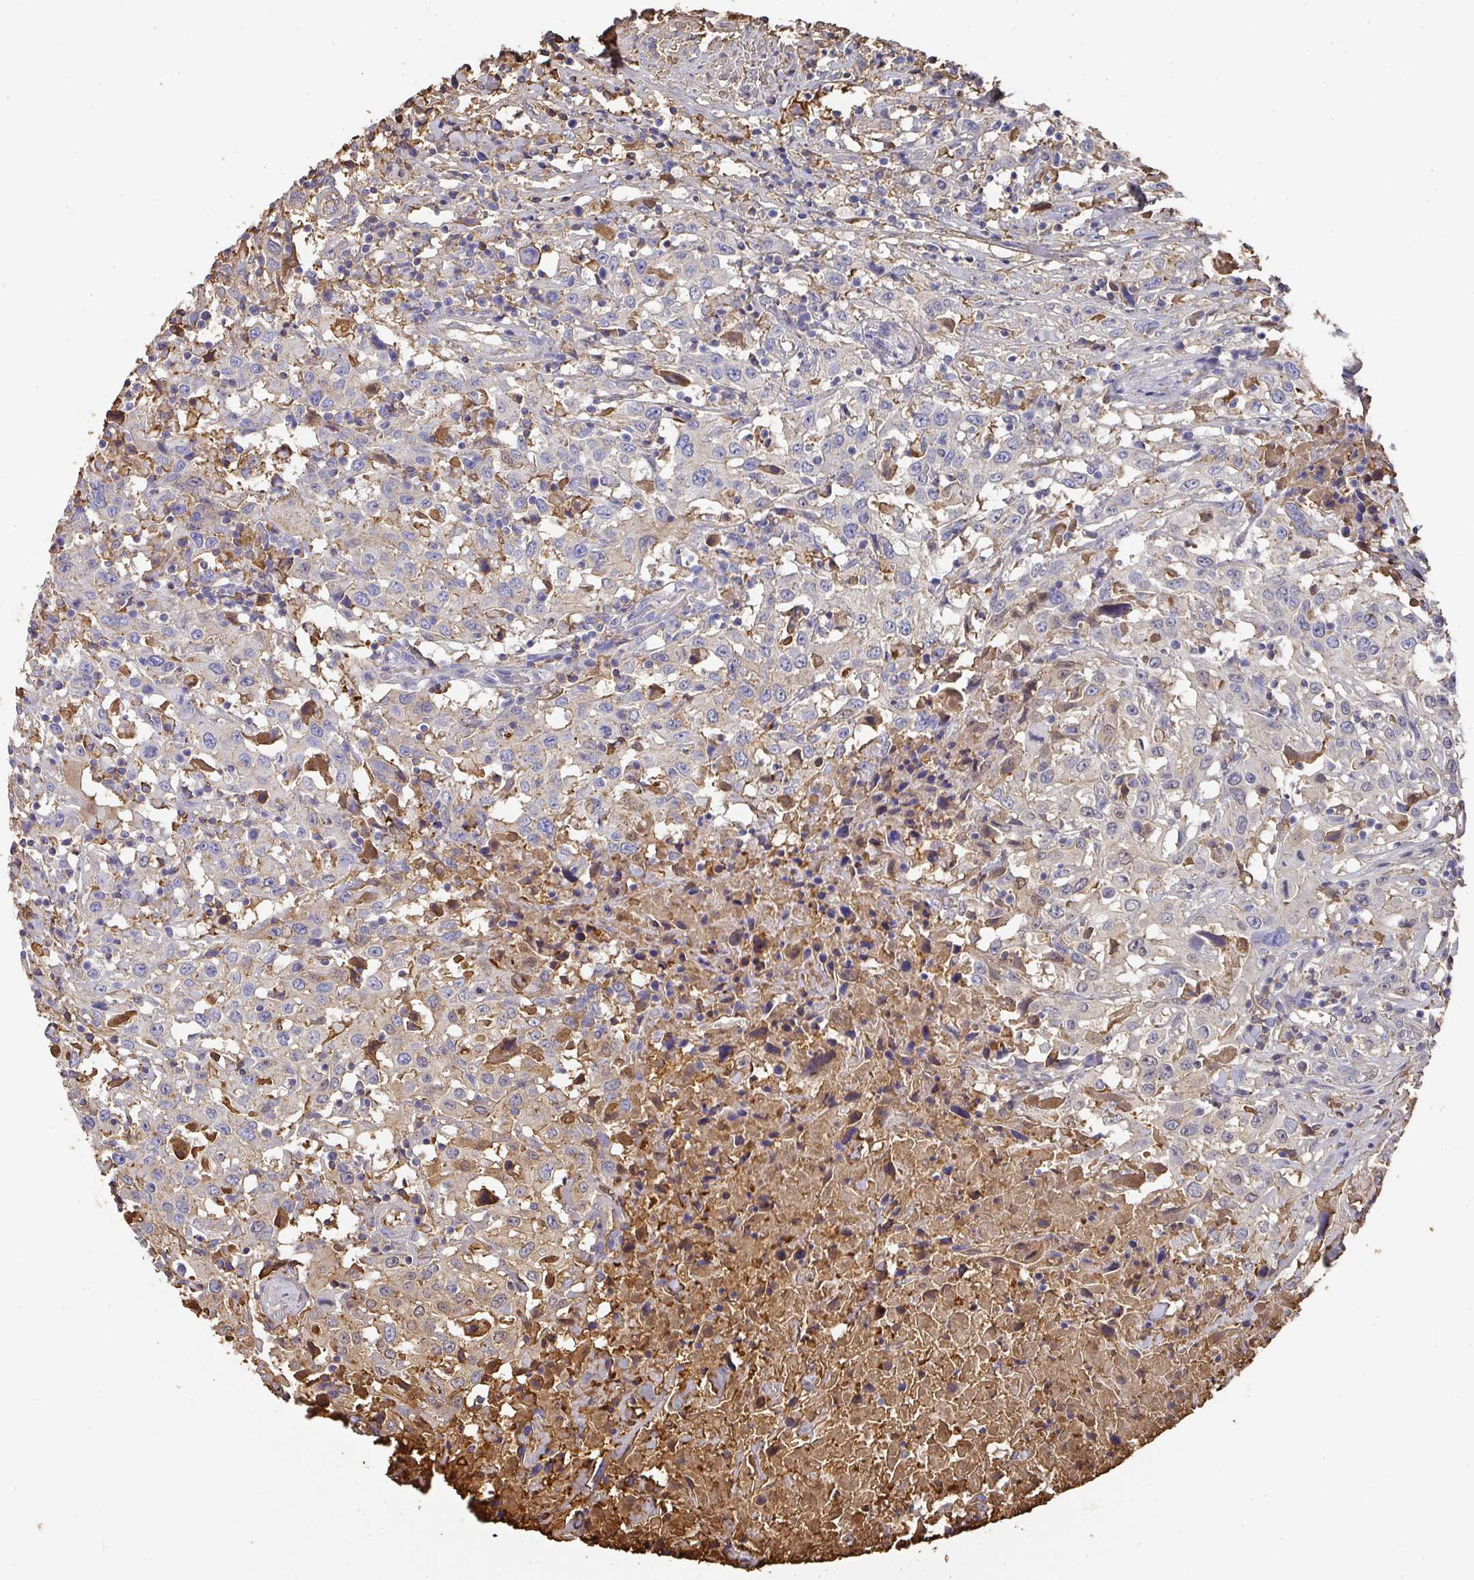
{"staining": {"intensity": "negative", "quantity": "none", "location": "none"}, "tissue": "urothelial cancer", "cell_type": "Tumor cells", "image_type": "cancer", "snomed": [{"axis": "morphology", "description": "Urothelial carcinoma, High grade"}, {"axis": "topography", "description": "Urinary bladder"}], "caption": "Urothelial carcinoma (high-grade) was stained to show a protein in brown. There is no significant expression in tumor cells.", "gene": "ALB", "patient": {"sex": "male", "age": 61}}